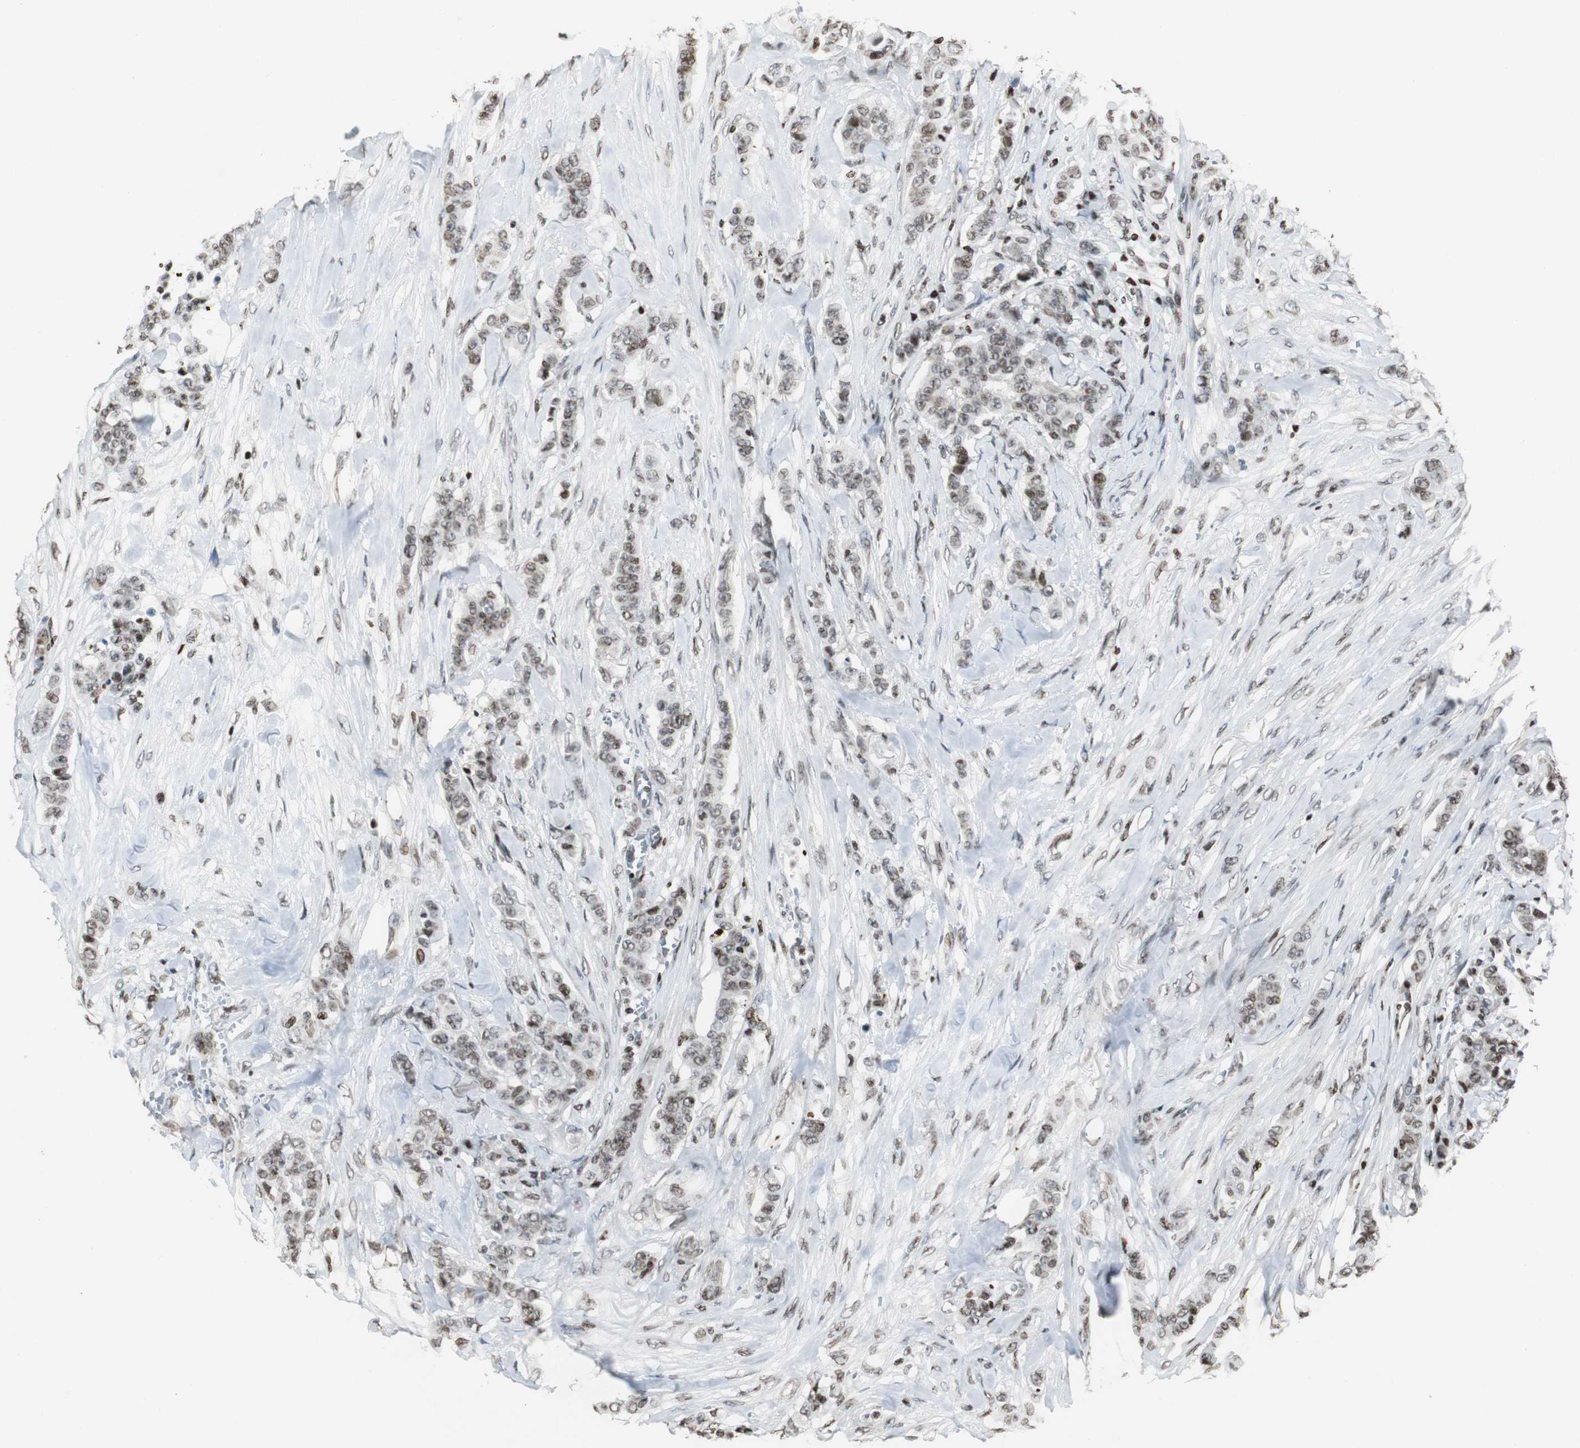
{"staining": {"intensity": "moderate", "quantity": ">75%", "location": "nuclear"}, "tissue": "breast cancer", "cell_type": "Tumor cells", "image_type": "cancer", "snomed": [{"axis": "morphology", "description": "Duct carcinoma"}, {"axis": "topography", "description": "Breast"}], "caption": "This photomicrograph reveals breast cancer stained with immunohistochemistry to label a protein in brown. The nuclear of tumor cells show moderate positivity for the protein. Nuclei are counter-stained blue.", "gene": "PAXIP1", "patient": {"sex": "female", "age": 40}}